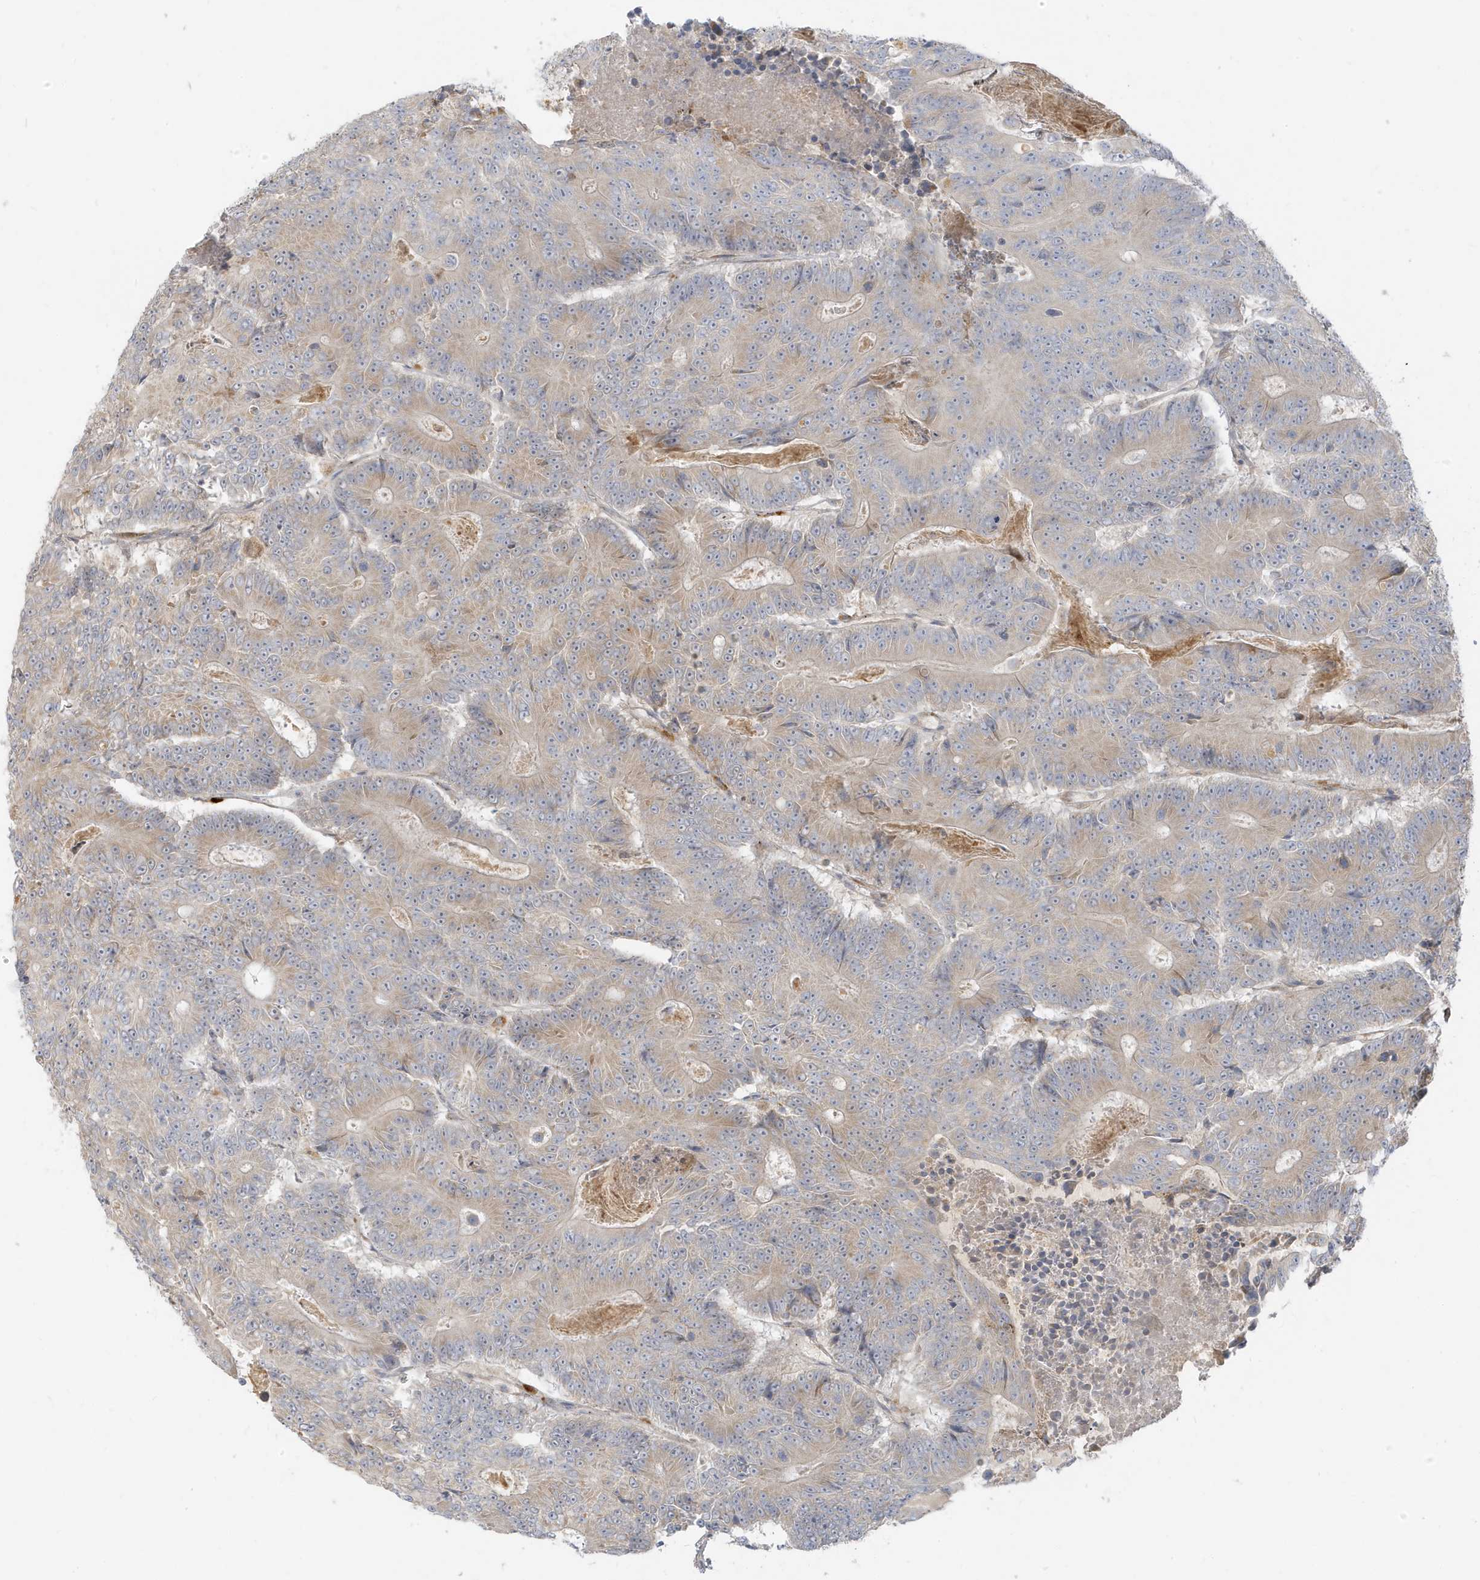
{"staining": {"intensity": "weak", "quantity": "25%-75%", "location": "cytoplasmic/membranous"}, "tissue": "colorectal cancer", "cell_type": "Tumor cells", "image_type": "cancer", "snomed": [{"axis": "morphology", "description": "Adenocarcinoma, NOS"}, {"axis": "topography", "description": "Colon"}], "caption": "DAB (3,3'-diaminobenzidine) immunohistochemical staining of colorectal cancer exhibits weak cytoplasmic/membranous protein staining in about 25%-75% of tumor cells. (brown staining indicates protein expression, while blue staining denotes nuclei).", "gene": "MCOLN1", "patient": {"sex": "male", "age": 83}}